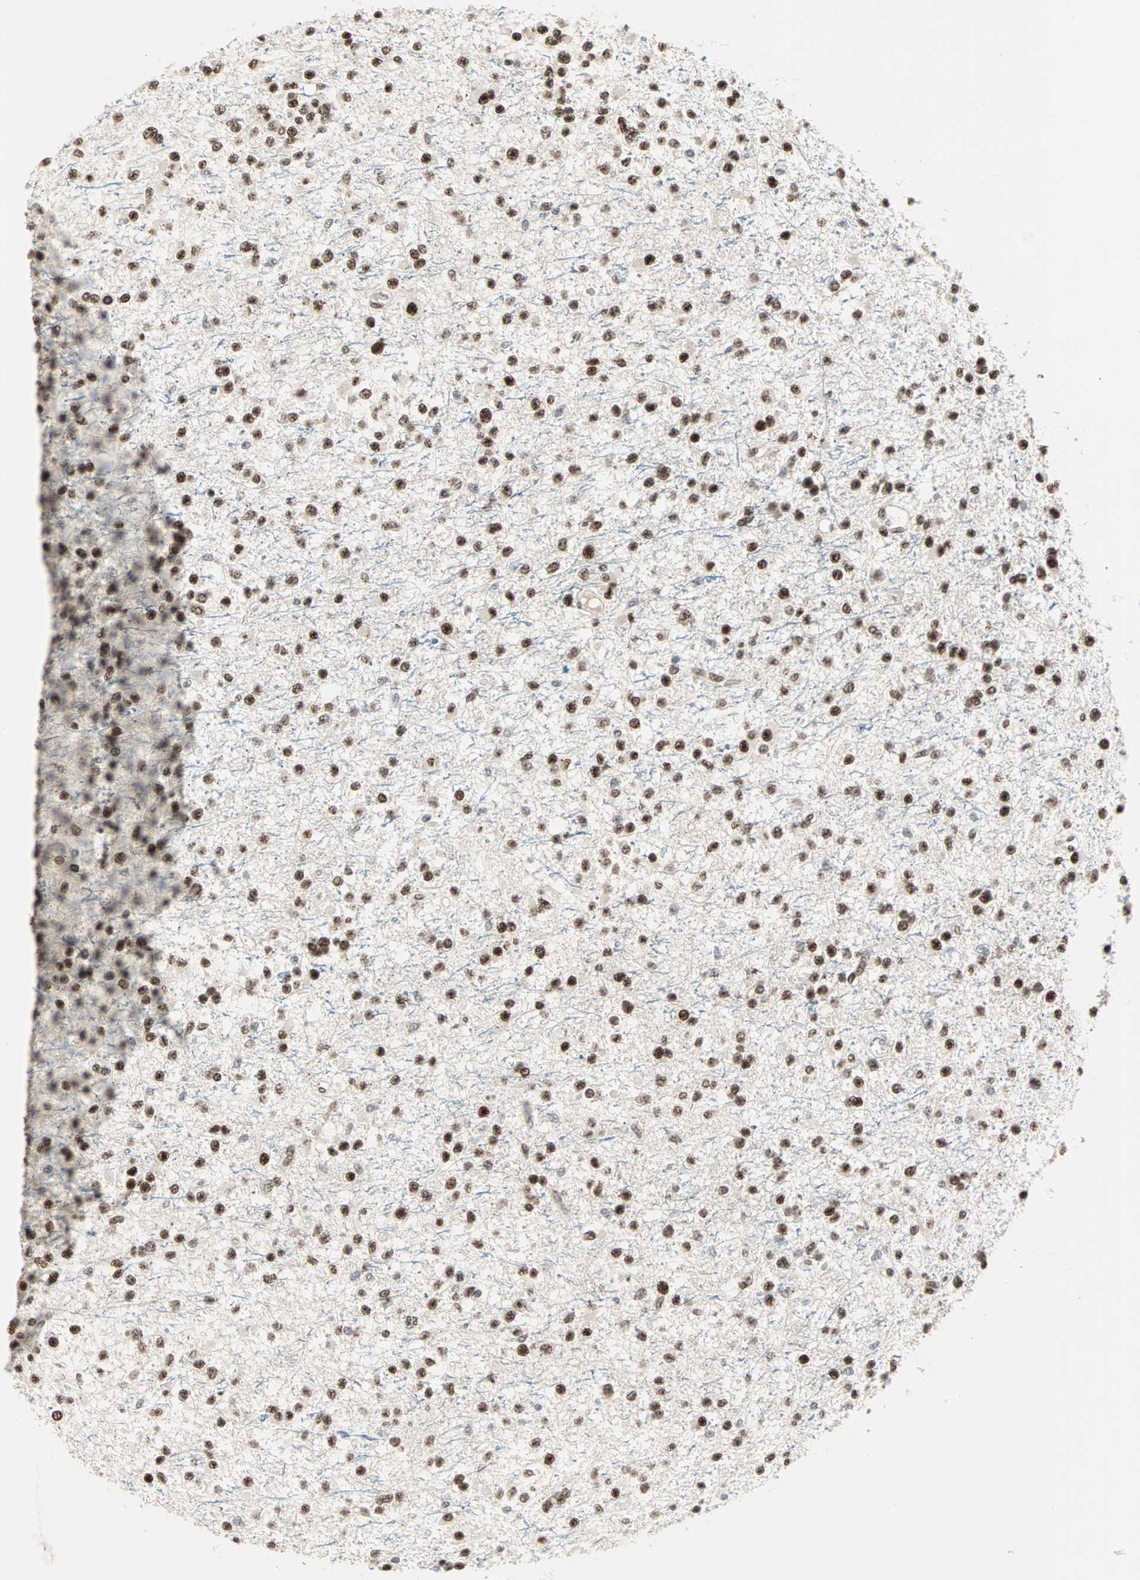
{"staining": {"intensity": "strong", "quantity": ">75%", "location": "nuclear"}, "tissue": "glioma", "cell_type": "Tumor cells", "image_type": "cancer", "snomed": [{"axis": "morphology", "description": "Glioma, malignant, Low grade"}, {"axis": "topography", "description": "Brain"}], "caption": "Tumor cells reveal high levels of strong nuclear staining in approximately >75% of cells in malignant low-grade glioma.", "gene": "MDC1", "patient": {"sex": "female", "age": 22}}